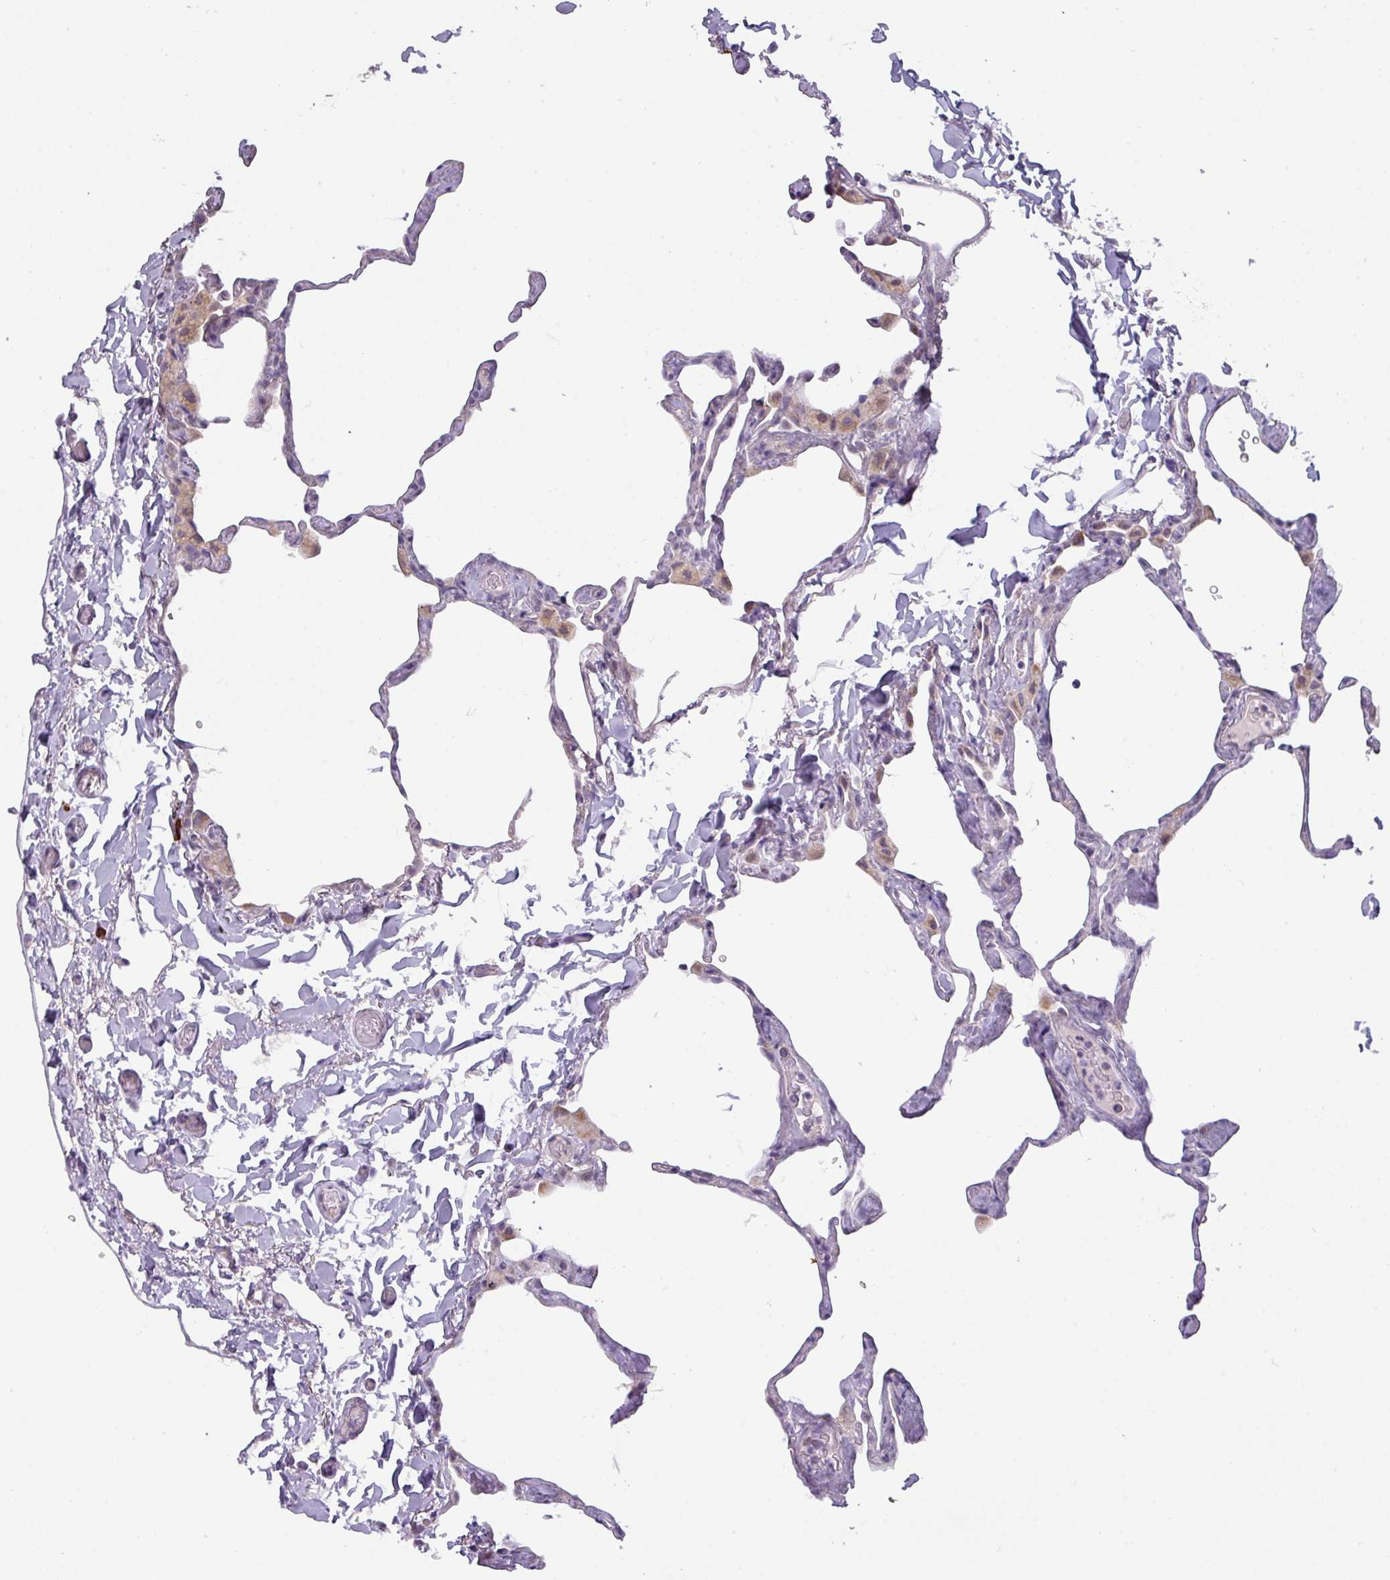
{"staining": {"intensity": "negative", "quantity": "none", "location": "none"}, "tissue": "lung", "cell_type": "Alveolar cells", "image_type": "normal", "snomed": [{"axis": "morphology", "description": "Normal tissue, NOS"}, {"axis": "topography", "description": "Lung"}], "caption": "The immunohistochemistry (IHC) micrograph has no significant positivity in alveolar cells of lung. (DAB IHC with hematoxylin counter stain).", "gene": "C2orf68", "patient": {"sex": "male", "age": 65}}